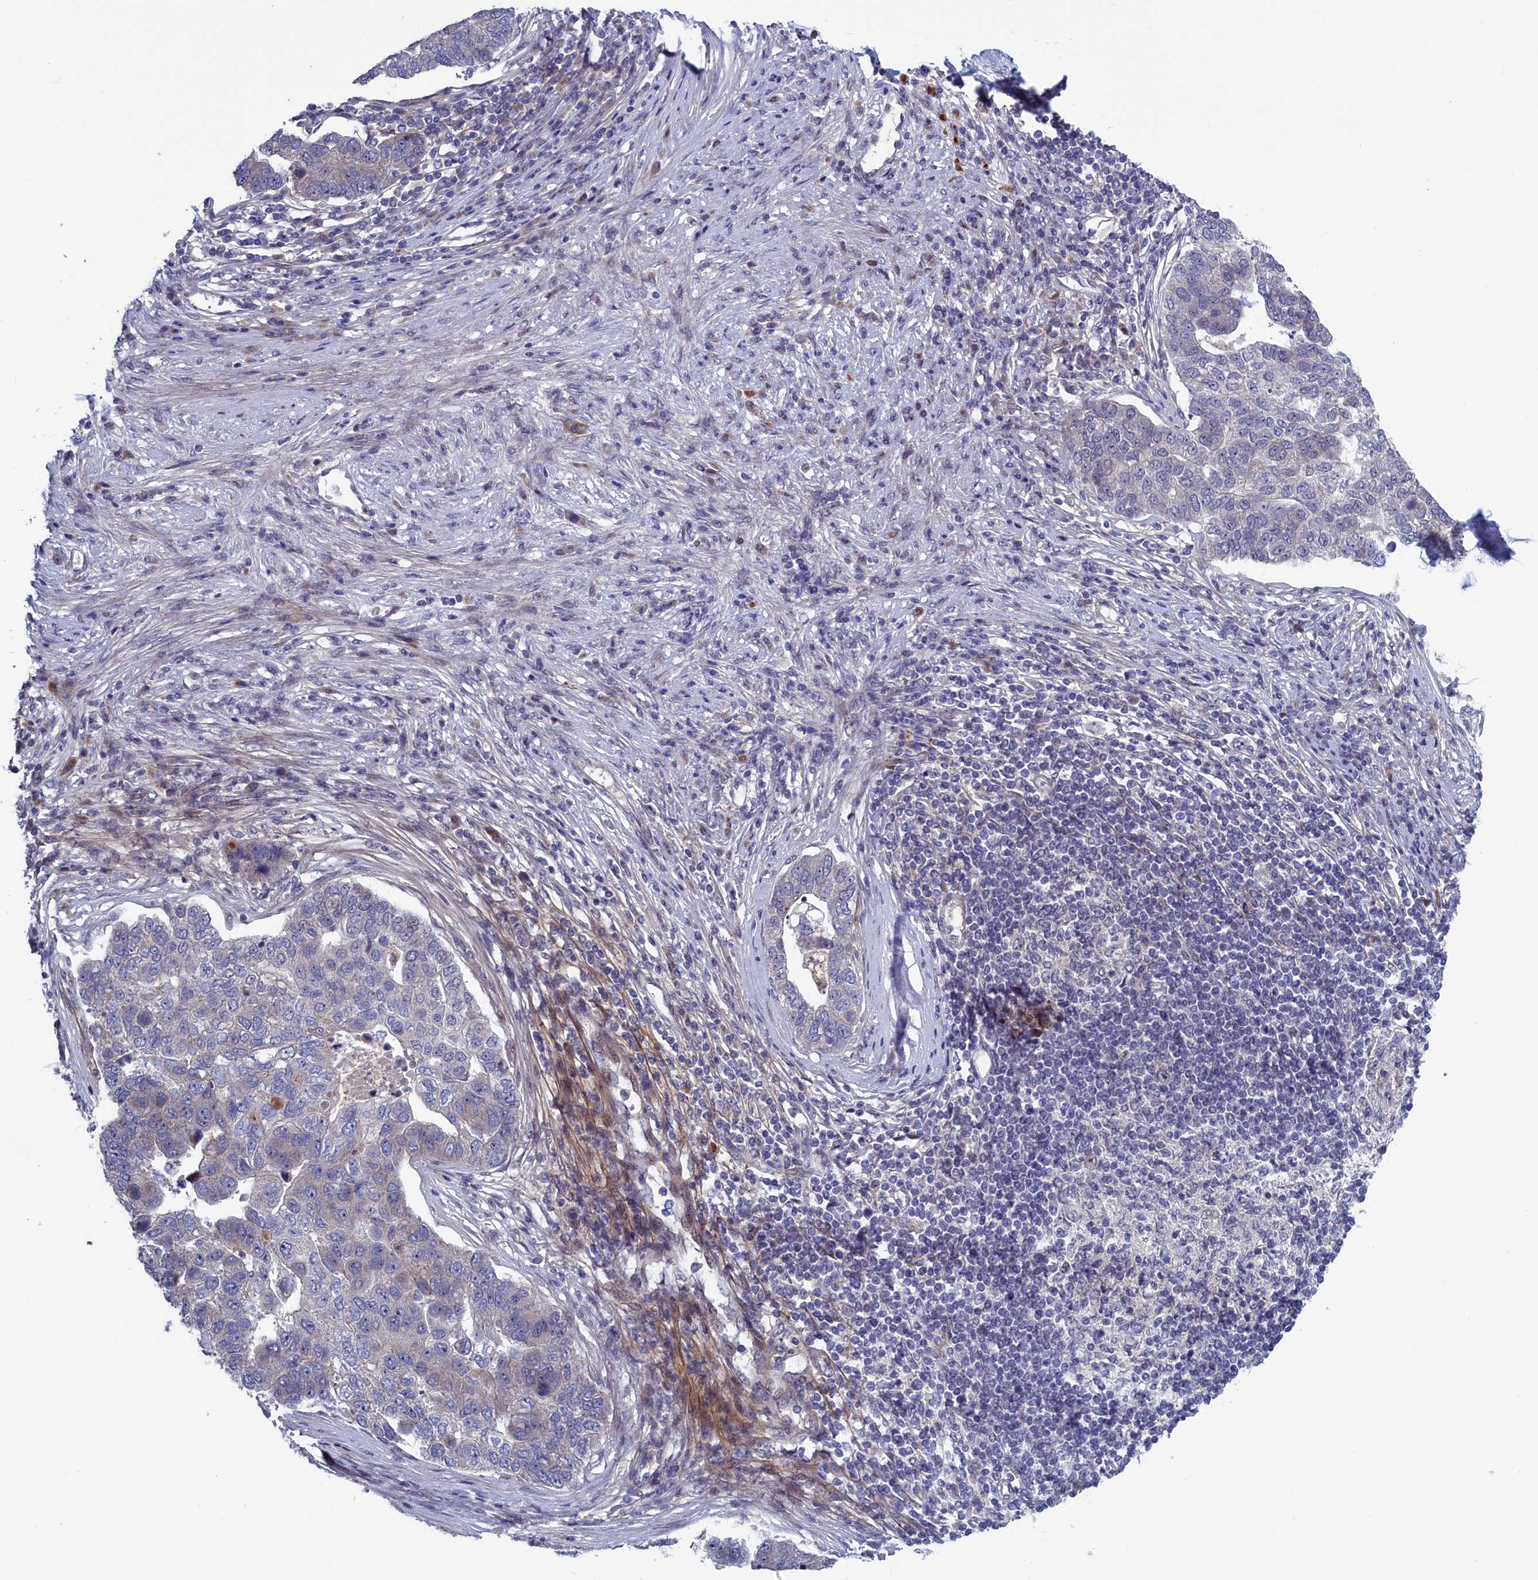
{"staining": {"intensity": "negative", "quantity": "none", "location": "none"}, "tissue": "pancreatic cancer", "cell_type": "Tumor cells", "image_type": "cancer", "snomed": [{"axis": "morphology", "description": "Adenocarcinoma, NOS"}, {"axis": "topography", "description": "Pancreas"}], "caption": "Immunohistochemical staining of pancreatic cancer (adenocarcinoma) demonstrates no significant staining in tumor cells.", "gene": "LSG1", "patient": {"sex": "female", "age": 61}}